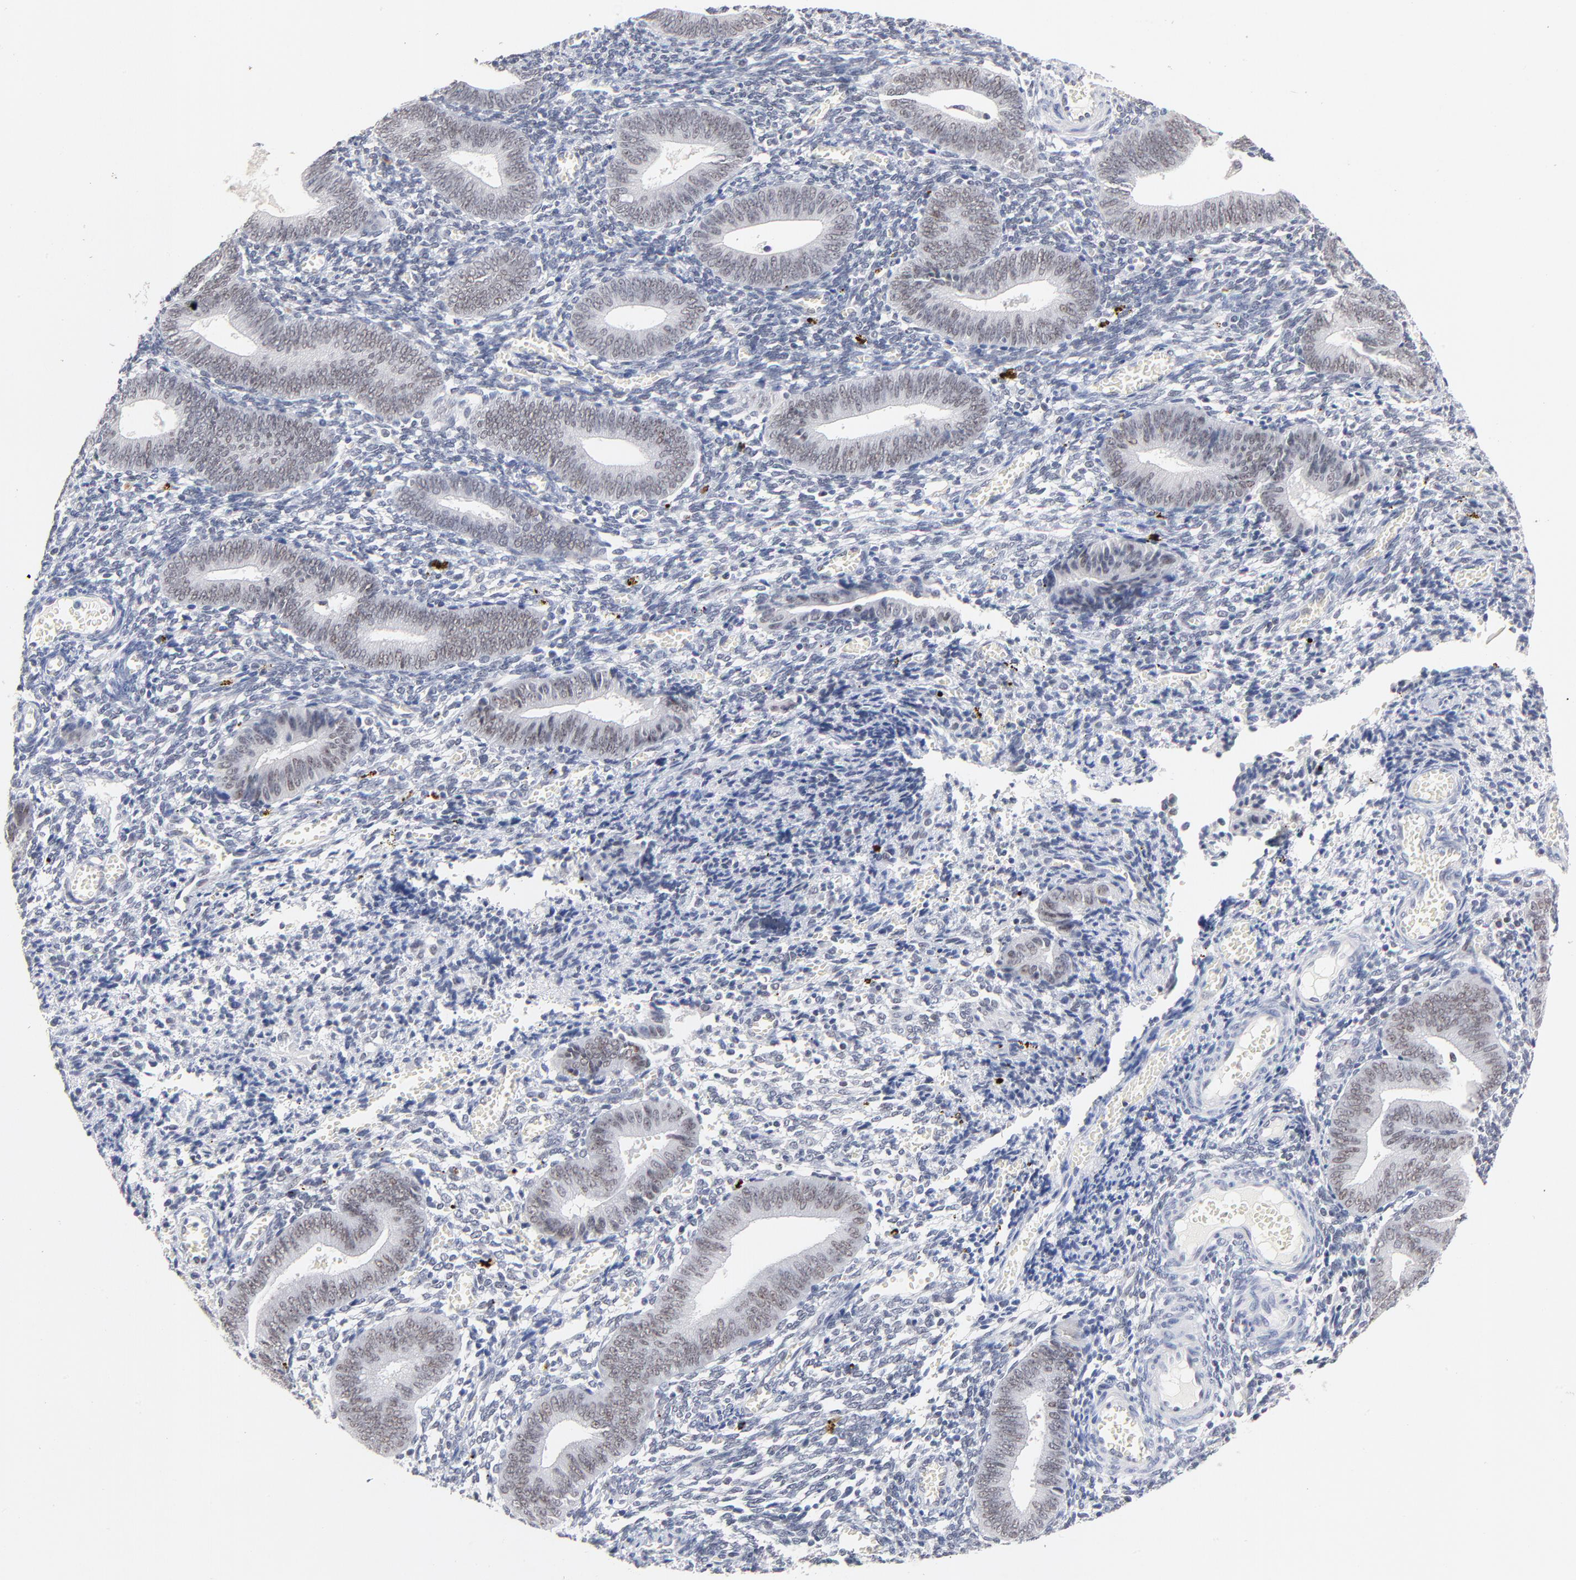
{"staining": {"intensity": "negative", "quantity": "none", "location": "none"}, "tissue": "endometrium", "cell_type": "Cells in endometrial stroma", "image_type": "normal", "snomed": [{"axis": "morphology", "description": "Normal tissue, NOS"}, {"axis": "topography", "description": "Uterus"}, {"axis": "topography", "description": "Endometrium"}], "caption": "Endometrium stained for a protein using immunohistochemistry (IHC) demonstrates no positivity cells in endometrial stroma.", "gene": "ORC2", "patient": {"sex": "female", "age": 33}}